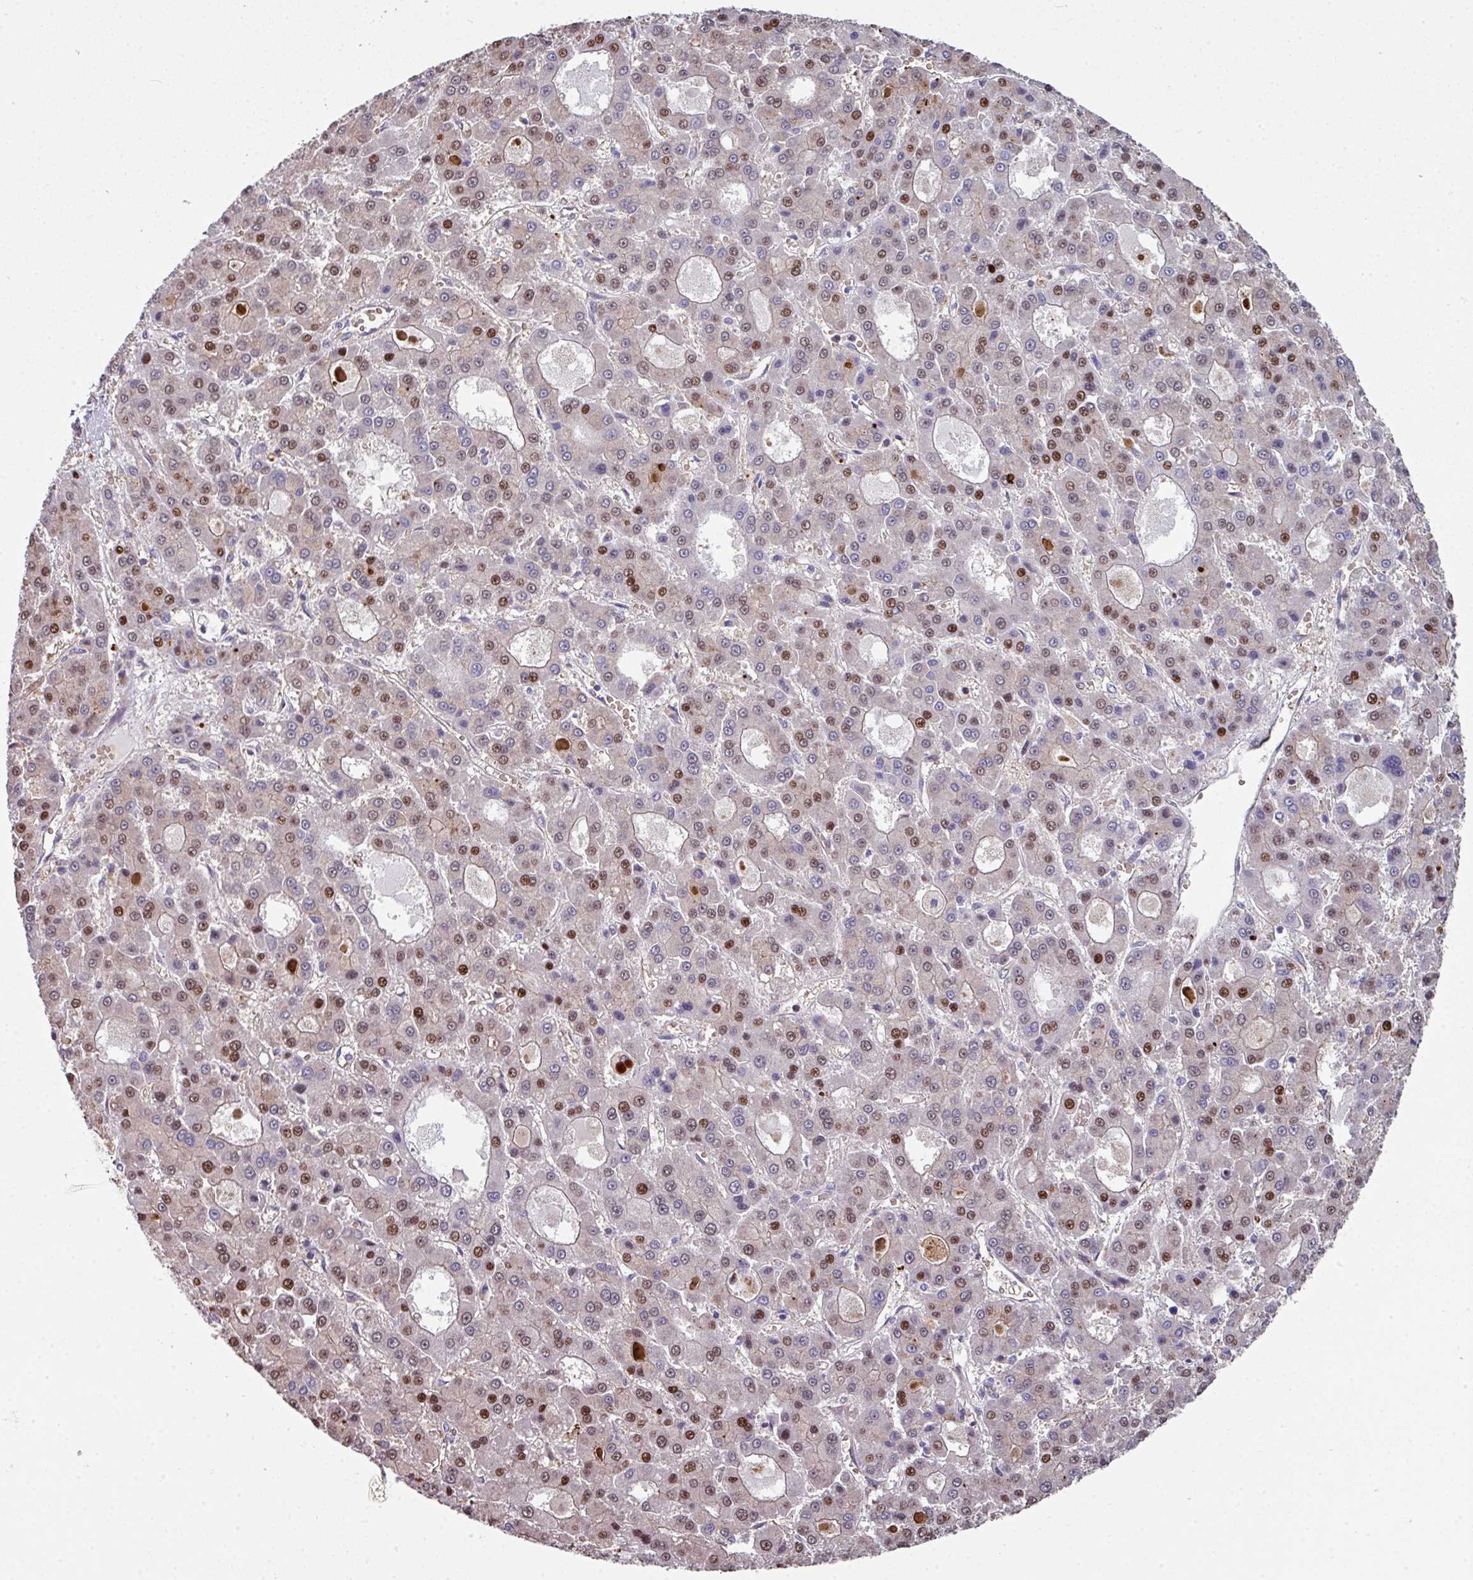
{"staining": {"intensity": "strong", "quantity": "25%-75%", "location": "nuclear"}, "tissue": "liver cancer", "cell_type": "Tumor cells", "image_type": "cancer", "snomed": [{"axis": "morphology", "description": "Carcinoma, Hepatocellular, NOS"}, {"axis": "topography", "description": "Liver"}], "caption": "The image exhibits staining of liver cancer, revealing strong nuclear protein expression (brown color) within tumor cells.", "gene": "ANO9", "patient": {"sex": "male", "age": 70}}